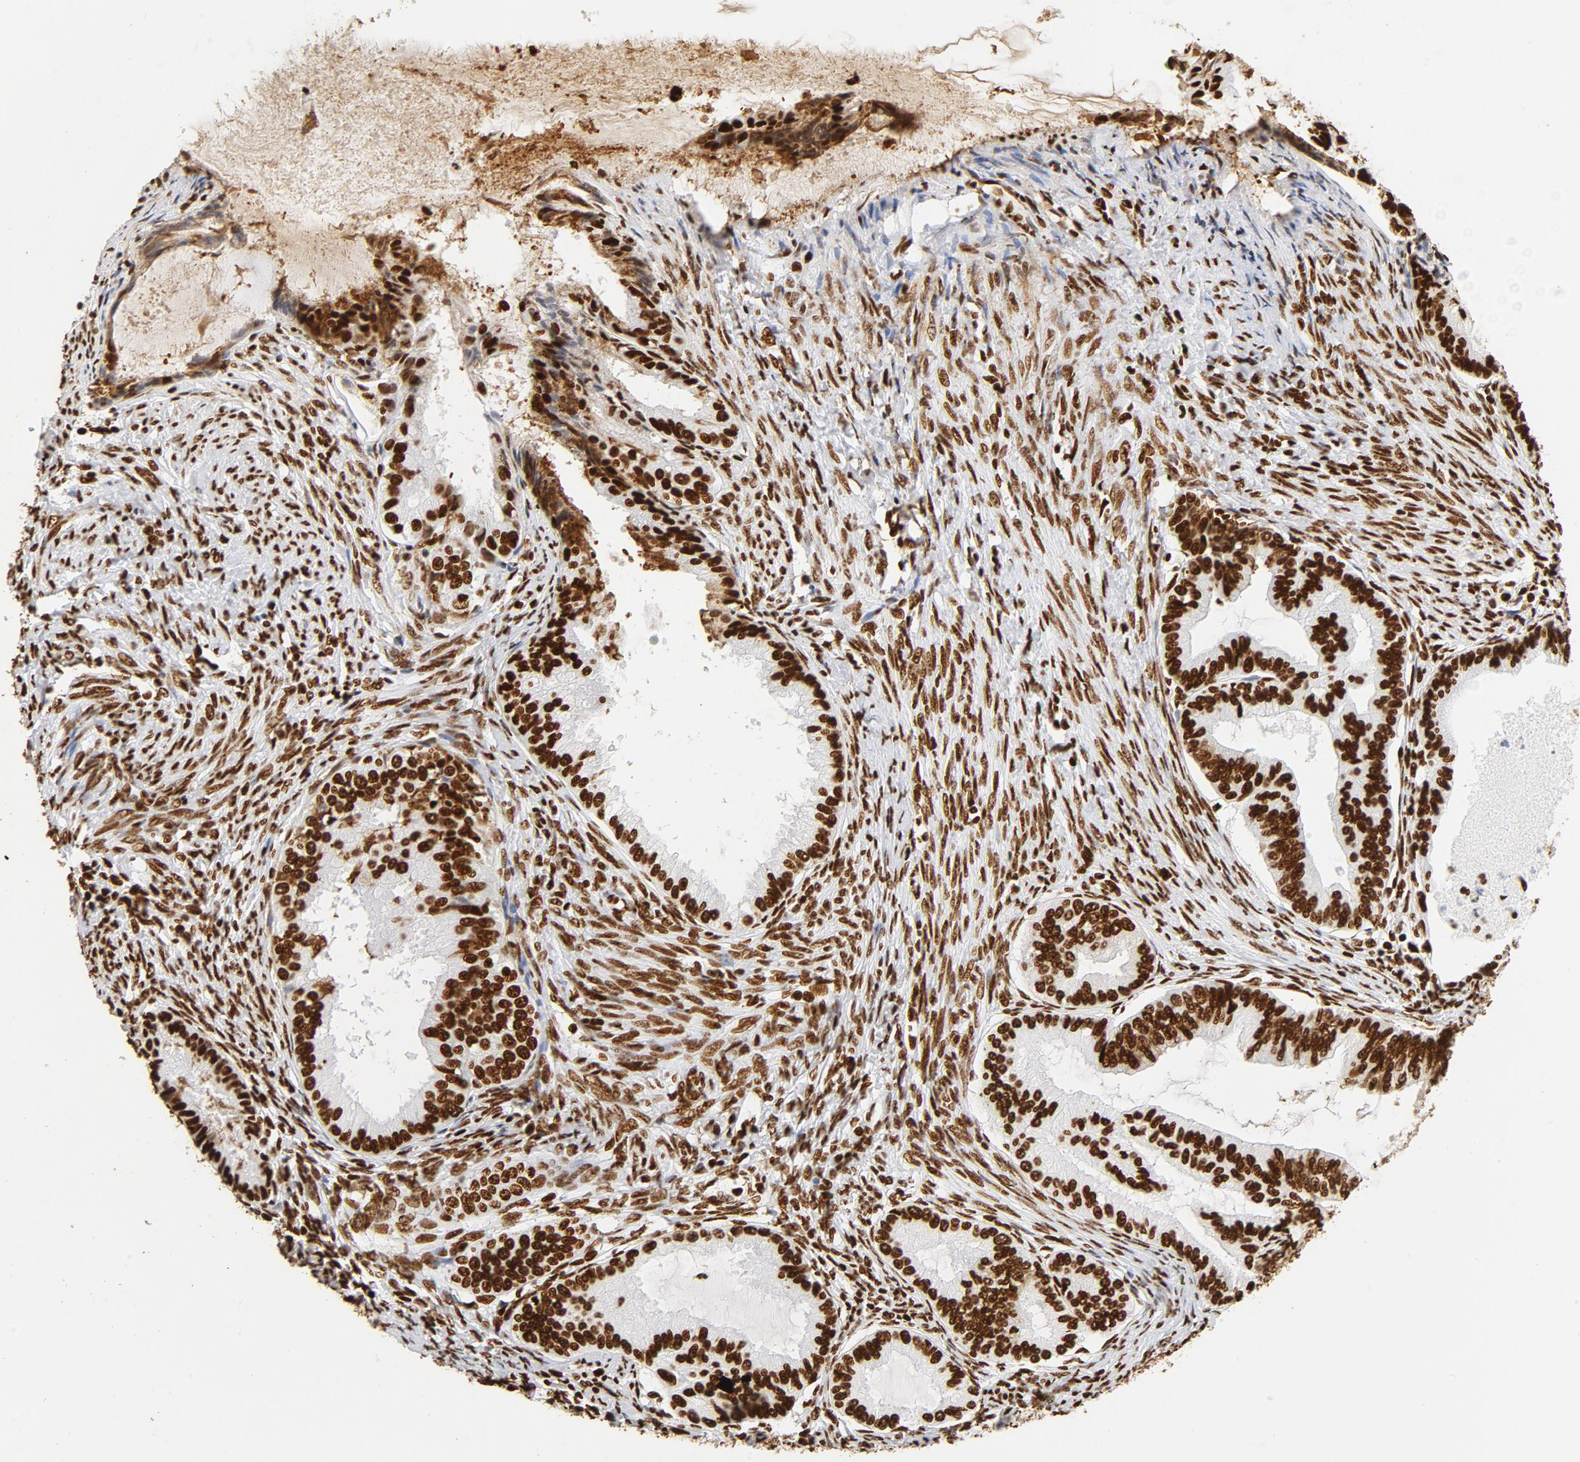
{"staining": {"intensity": "strong", "quantity": ">75%", "location": "nuclear"}, "tissue": "endometrial cancer", "cell_type": "Tumor cells", "image_type": "cancer", "snomed": [{"axis": "morphology", "description": "Adenocarcinoma, NOS"}, {"axis": "topography", "description": "Endometrium"}], "caption": "A brown stain highlights strong nuclear staining of a protein in endometrial cancer tumor cells.", "gene": "XRCC6", "patient": {"sex": "female", "age": 86}}